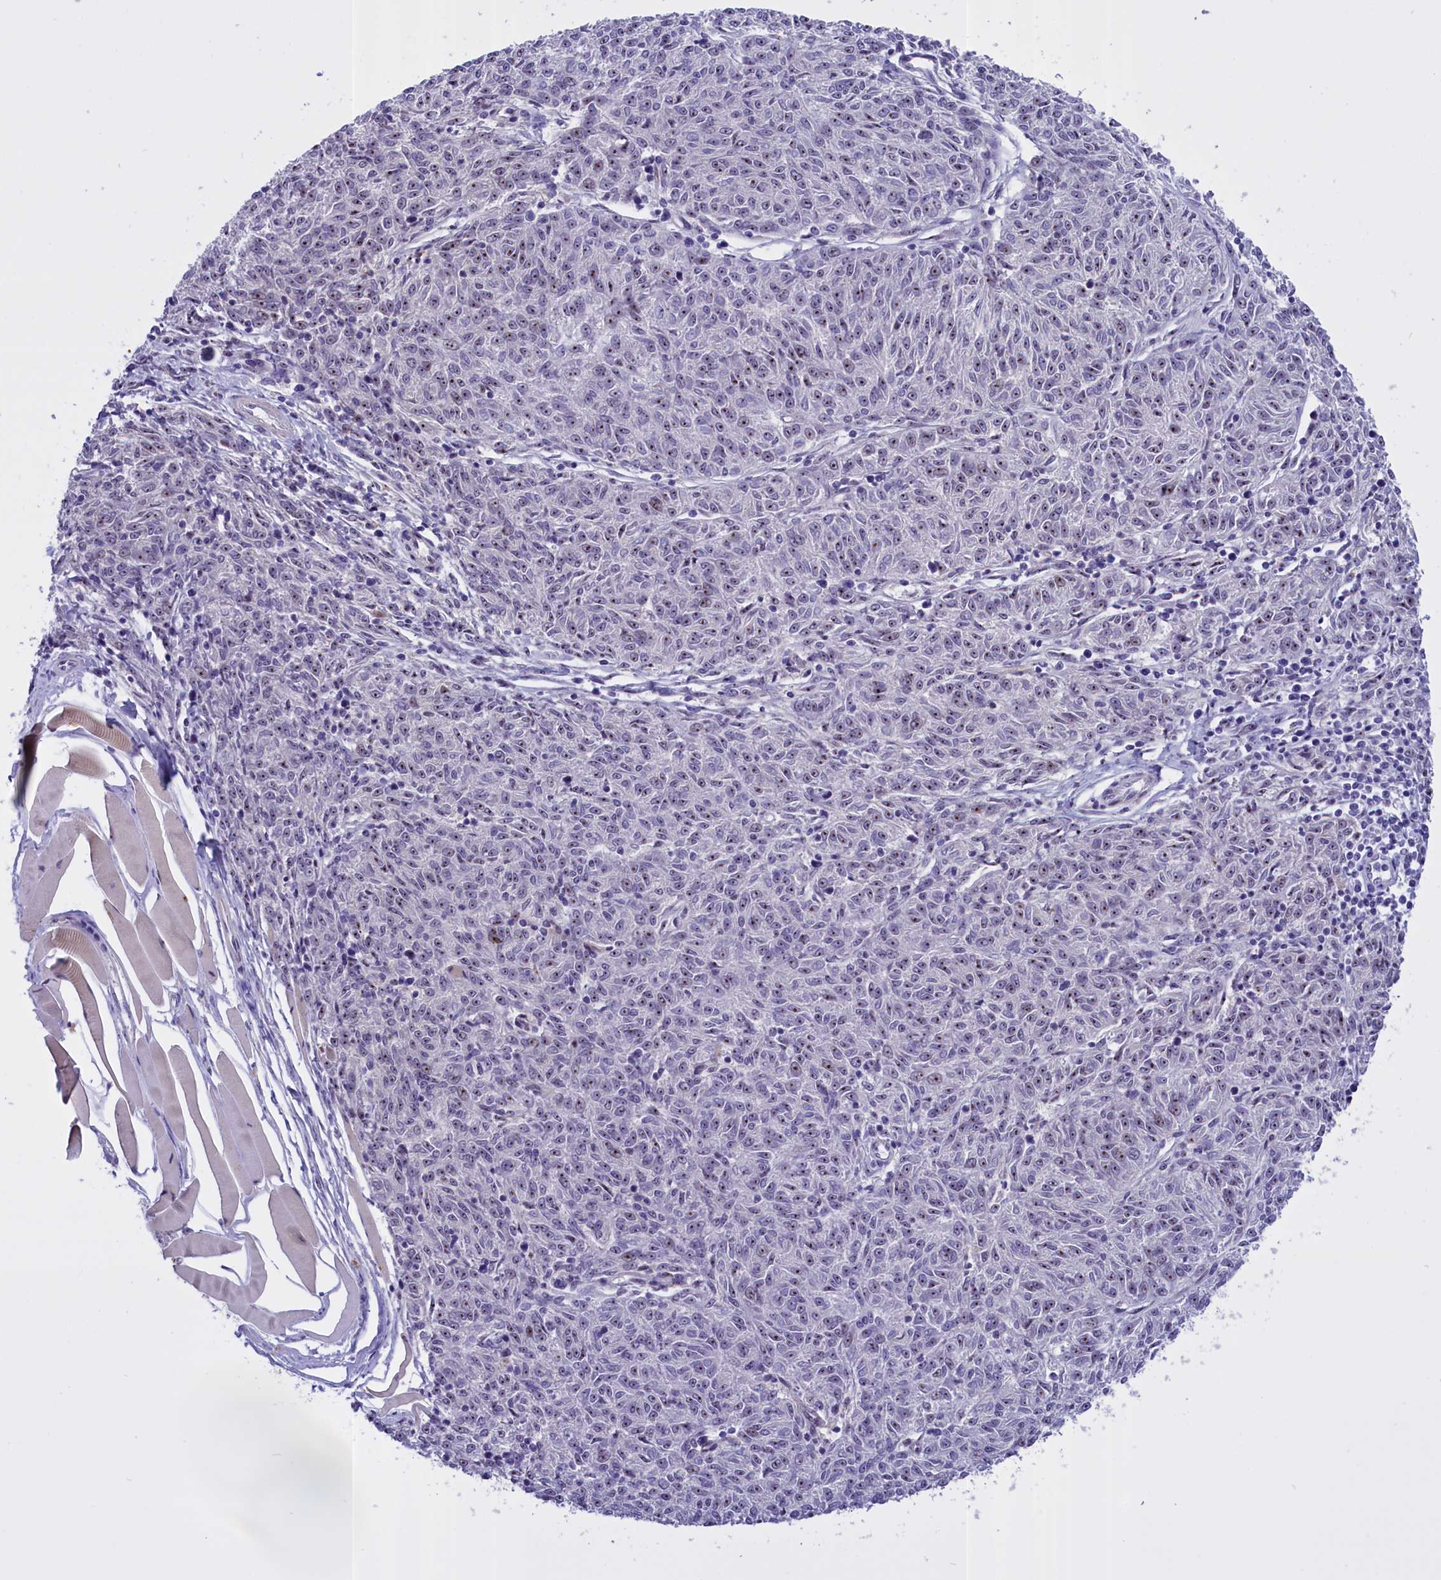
{"staining": {"intensity": "negative", "quantity": "none", "location": "none"}, "tissue": "melanoma", "cell_type": "Tumor cells", "image_type": "cancer", "snomed": [{"axis": "morphology", "description": "Malignant melanoma, NOS"}, {"axis": "topography", "description": "Skin"}], "caption": "DAB (3,3'-diaminobenzidine) immunohistochemical staining of human malignant melanoma exhibits no significant positivity in tumor cells.", "gene": "TBL3", "patient": {"sex": "female", "age": 72}}